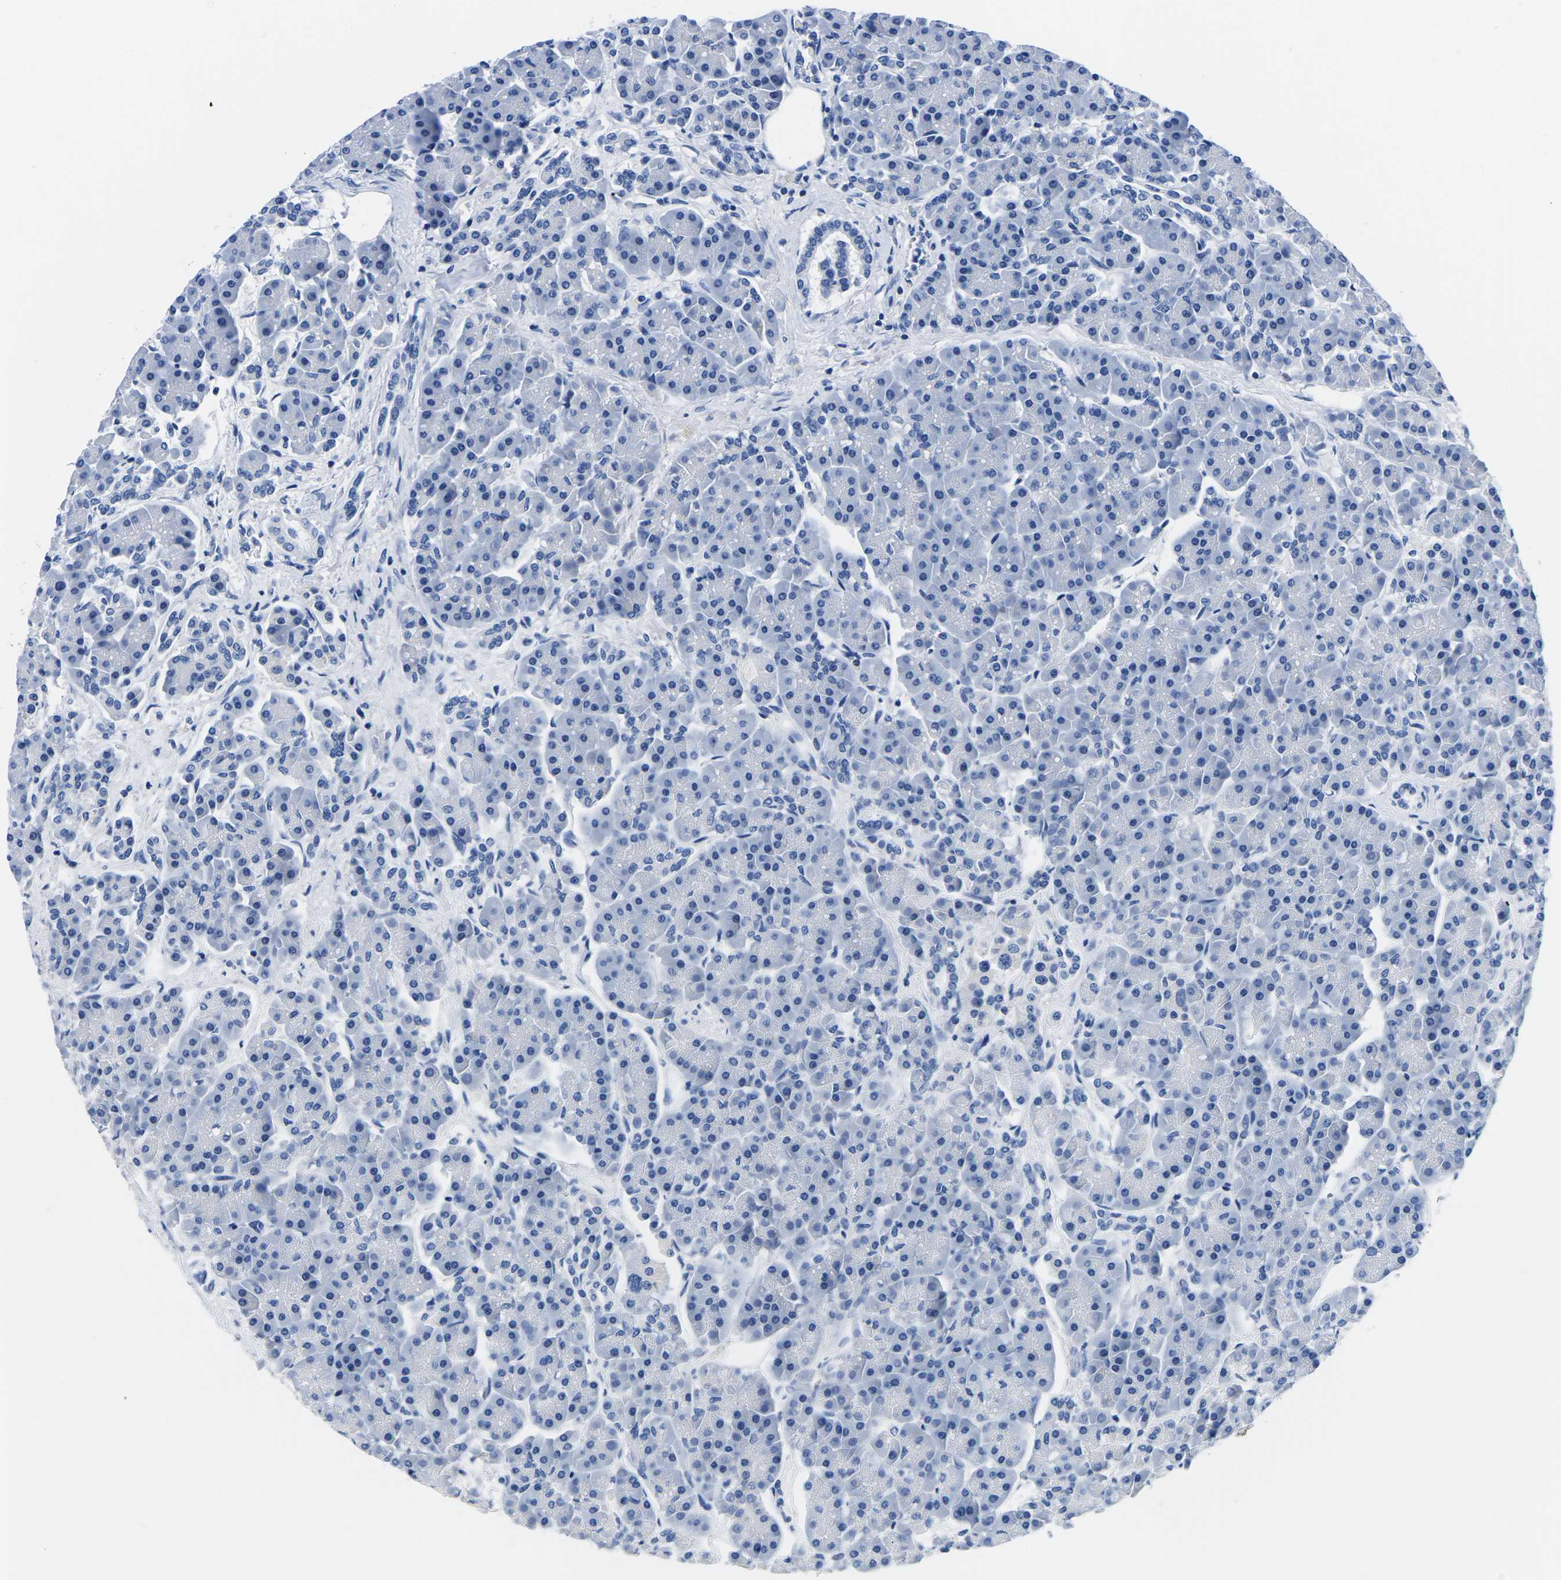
{"staining": {"intensity": "negative", "quantity": "none", "location": "none"}, "tissue": "pancreas", "cell_type": "Exocrine glandular cells", "image_type": "normal", "snomed": [{"axis": "morphology", "description": "Normal tissue, NOS"}, {"axis": "topography", "description": "Pancreas"}], "caption": "A micrograph of pancreas stained for a protein shows no brown staining in exocrine glandular cells. The staining is performed using DAB brown chromogen with nuclei counter-stained in using hematoxylin.", "gene": "CYP1A2", "patient": {"sex": "female", "age": 70}}